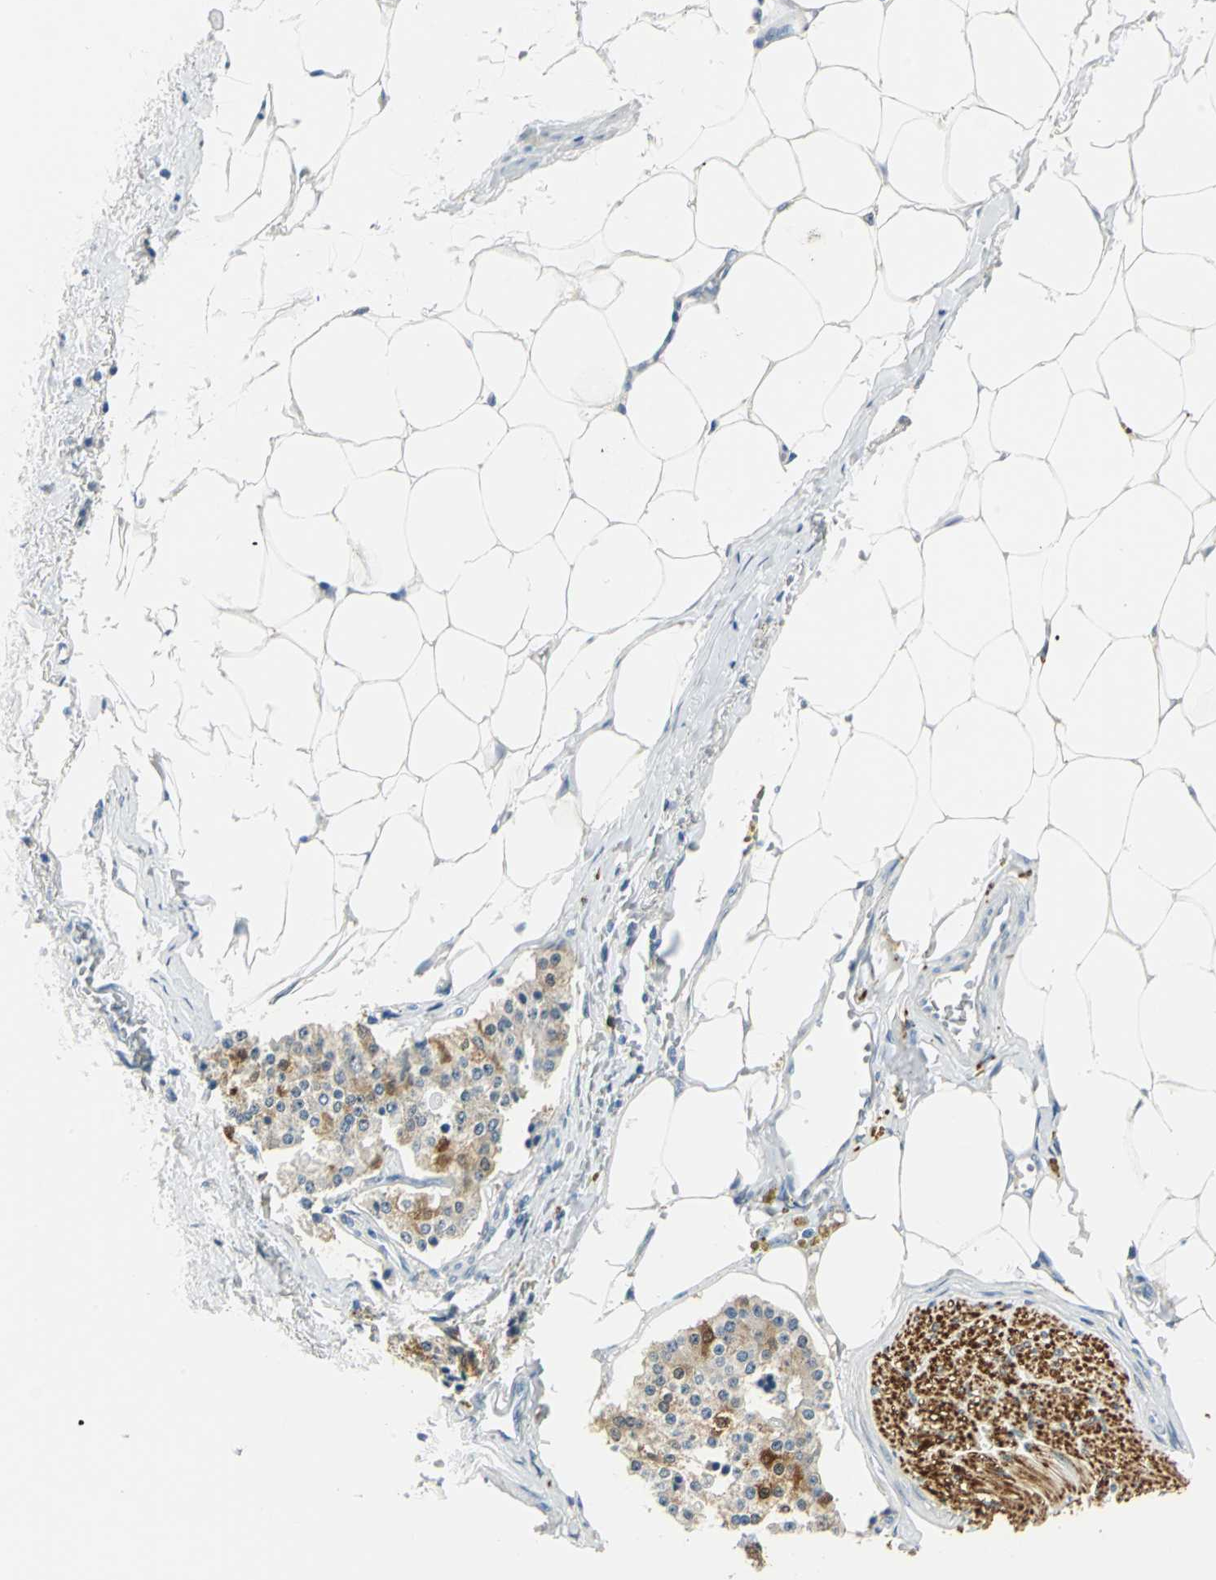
{"staining": {"intensity": "moderate", "quantity": ">75%", "location": "cytoplasmic/membranous,nuclear"}, "tissue": "carcinoid", "cell_type": "Tumor cells", "image_type": "cancer", "snomed": [{"axis": "morphology", "description": "Carcinoid, malignant, NOS"}, {"axis": "topography", "description": "Colon"}], "caption": "Protein analysis of carcinoid tissue demonstrates moderate cytoplasmic/membranous and nuclear positivity in approximately >75% of tumor cells.", "gene": "UCHL1", "patient": {"sex": "female", "age": 61}}